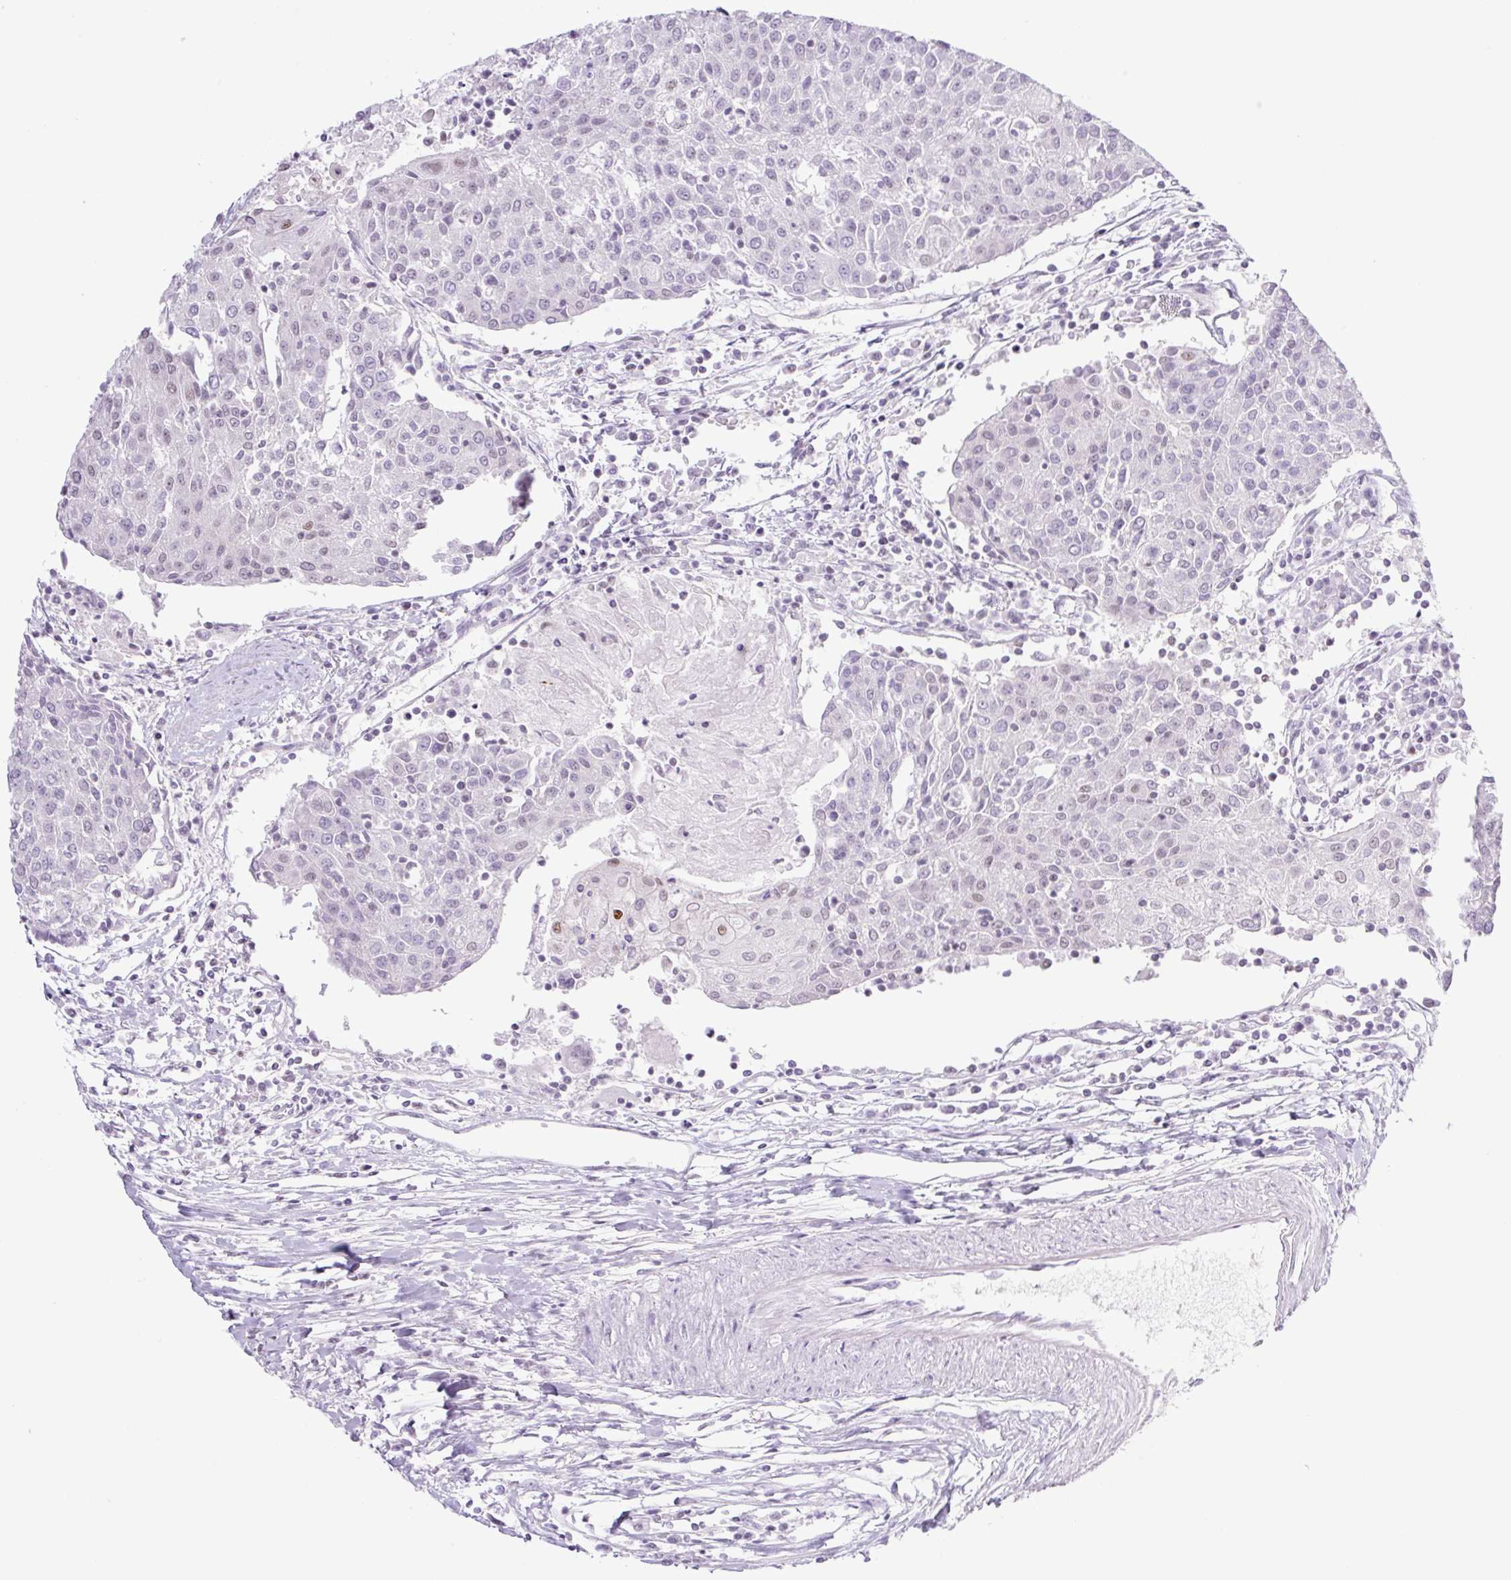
{"staining": {"intensity": "negative", "quantity": "none", "location": "none"}, "tissue": "urothelial cancer", "cell_type": "Tumor cells", "image_type": "cancer", "snomed": [{"axis": "morphology", "description": "Urothelial carcinoma, High grade"}, {"axis": "topography", "description": "Urinary bladder"}], "caption": "Tumor cells show no significant staining in urothelial carcinoma (high-grade). (Immunohistochemistry, brightfield microscopy, high magnification).", "gene": "TLE3", "patient": {"sex": "female", "age": 85}}